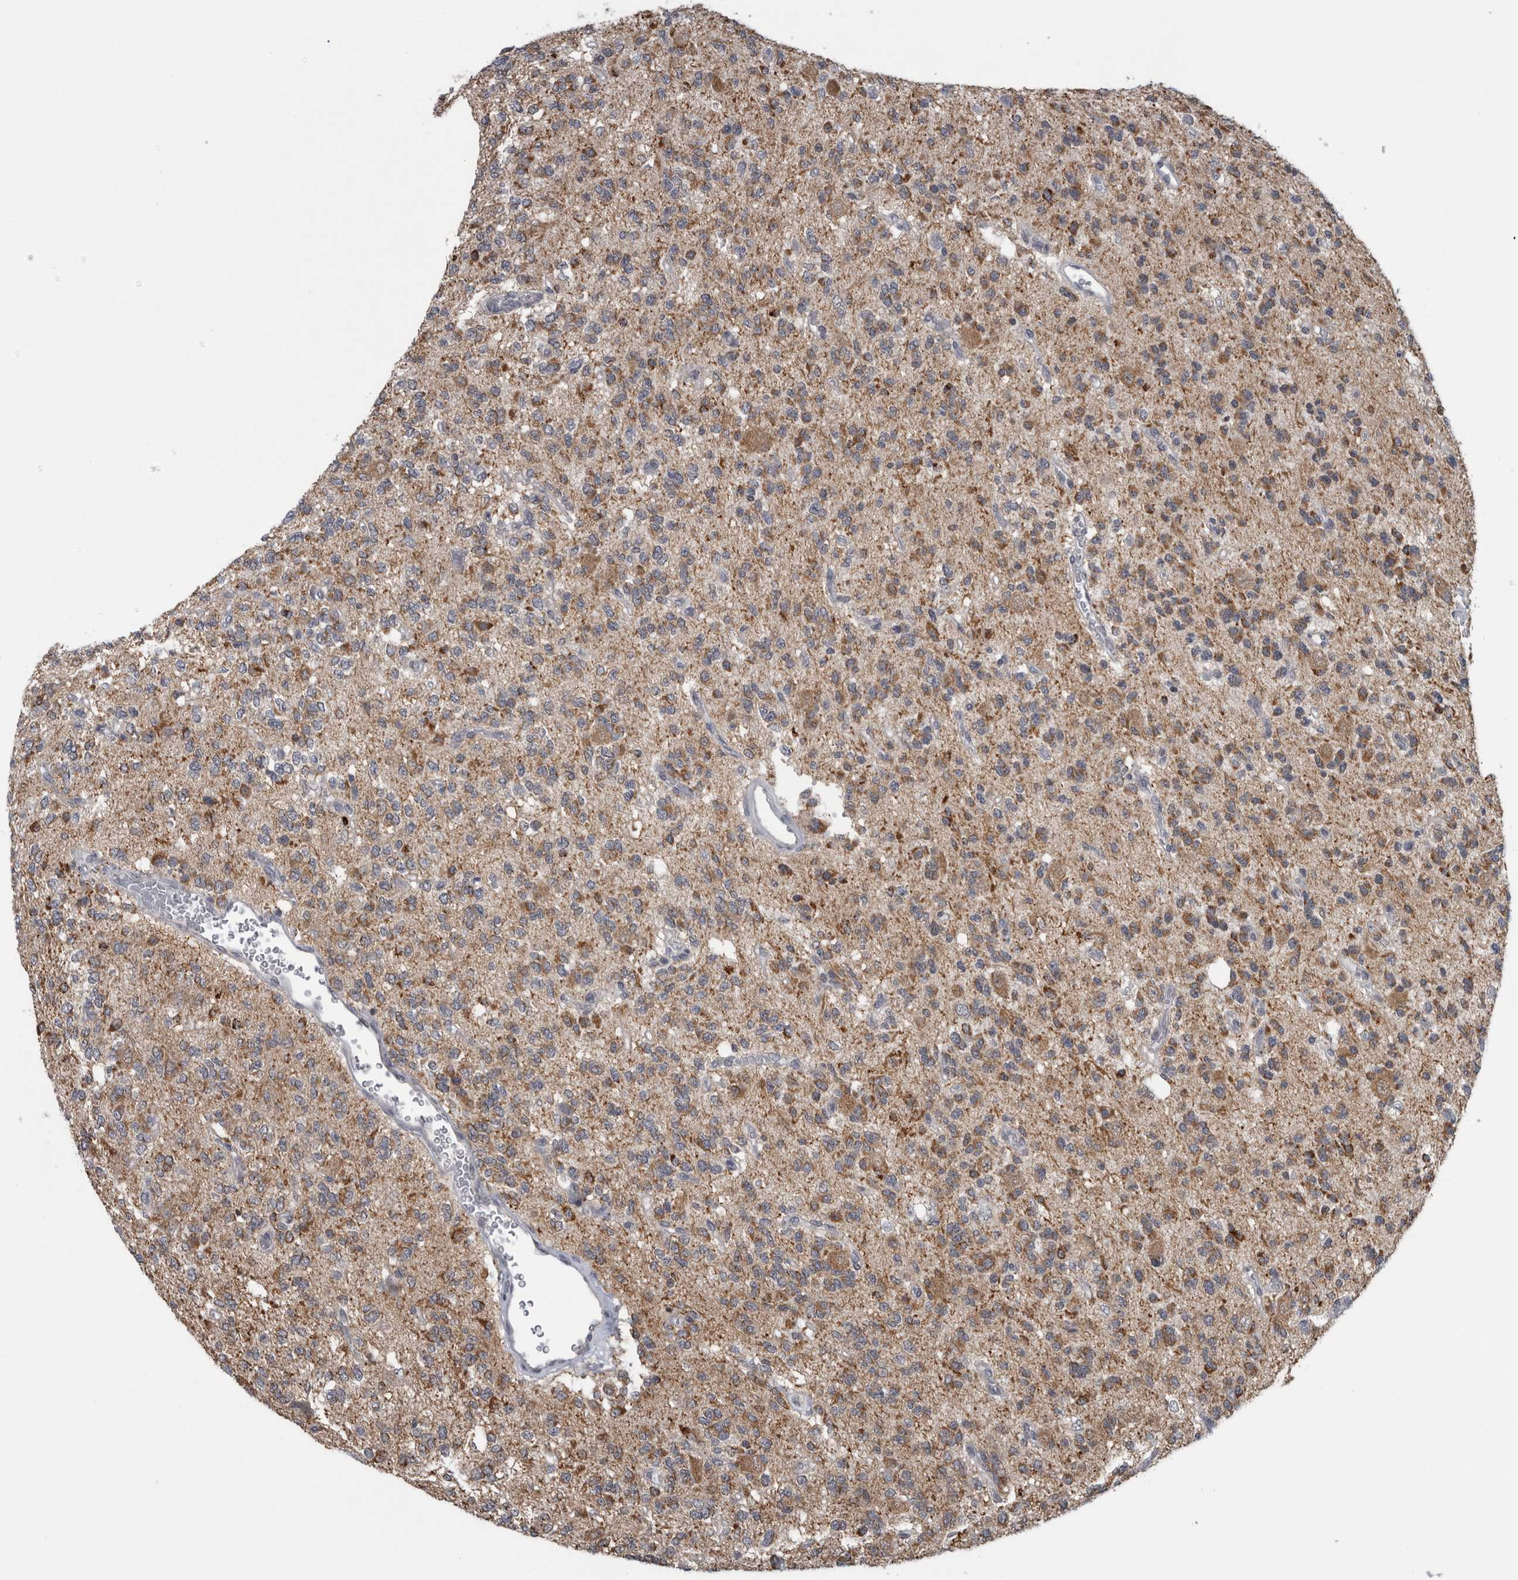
{"staining": {"intensity": "moderate", "quantity": "25%-75%", "location": "cytoplasmic/membranous"}, "tissue": "glioma", "cell_type": "Tumor cells", "image_type": "cancer", "snomed": [{"axis": "morphology", "description": "Glioma, malignant, Low grade"}, {"axis": "topography", "description": "Brain"}], "caption": "Immunohistochemical staining of human malignant low-grade glioma reveals medium levels of moderate cytoplasmic/membranous expression in about 25%-75% of tumor cells.", "gene": "OR2K2", "patient": {"sex": "male", "age": 38}}